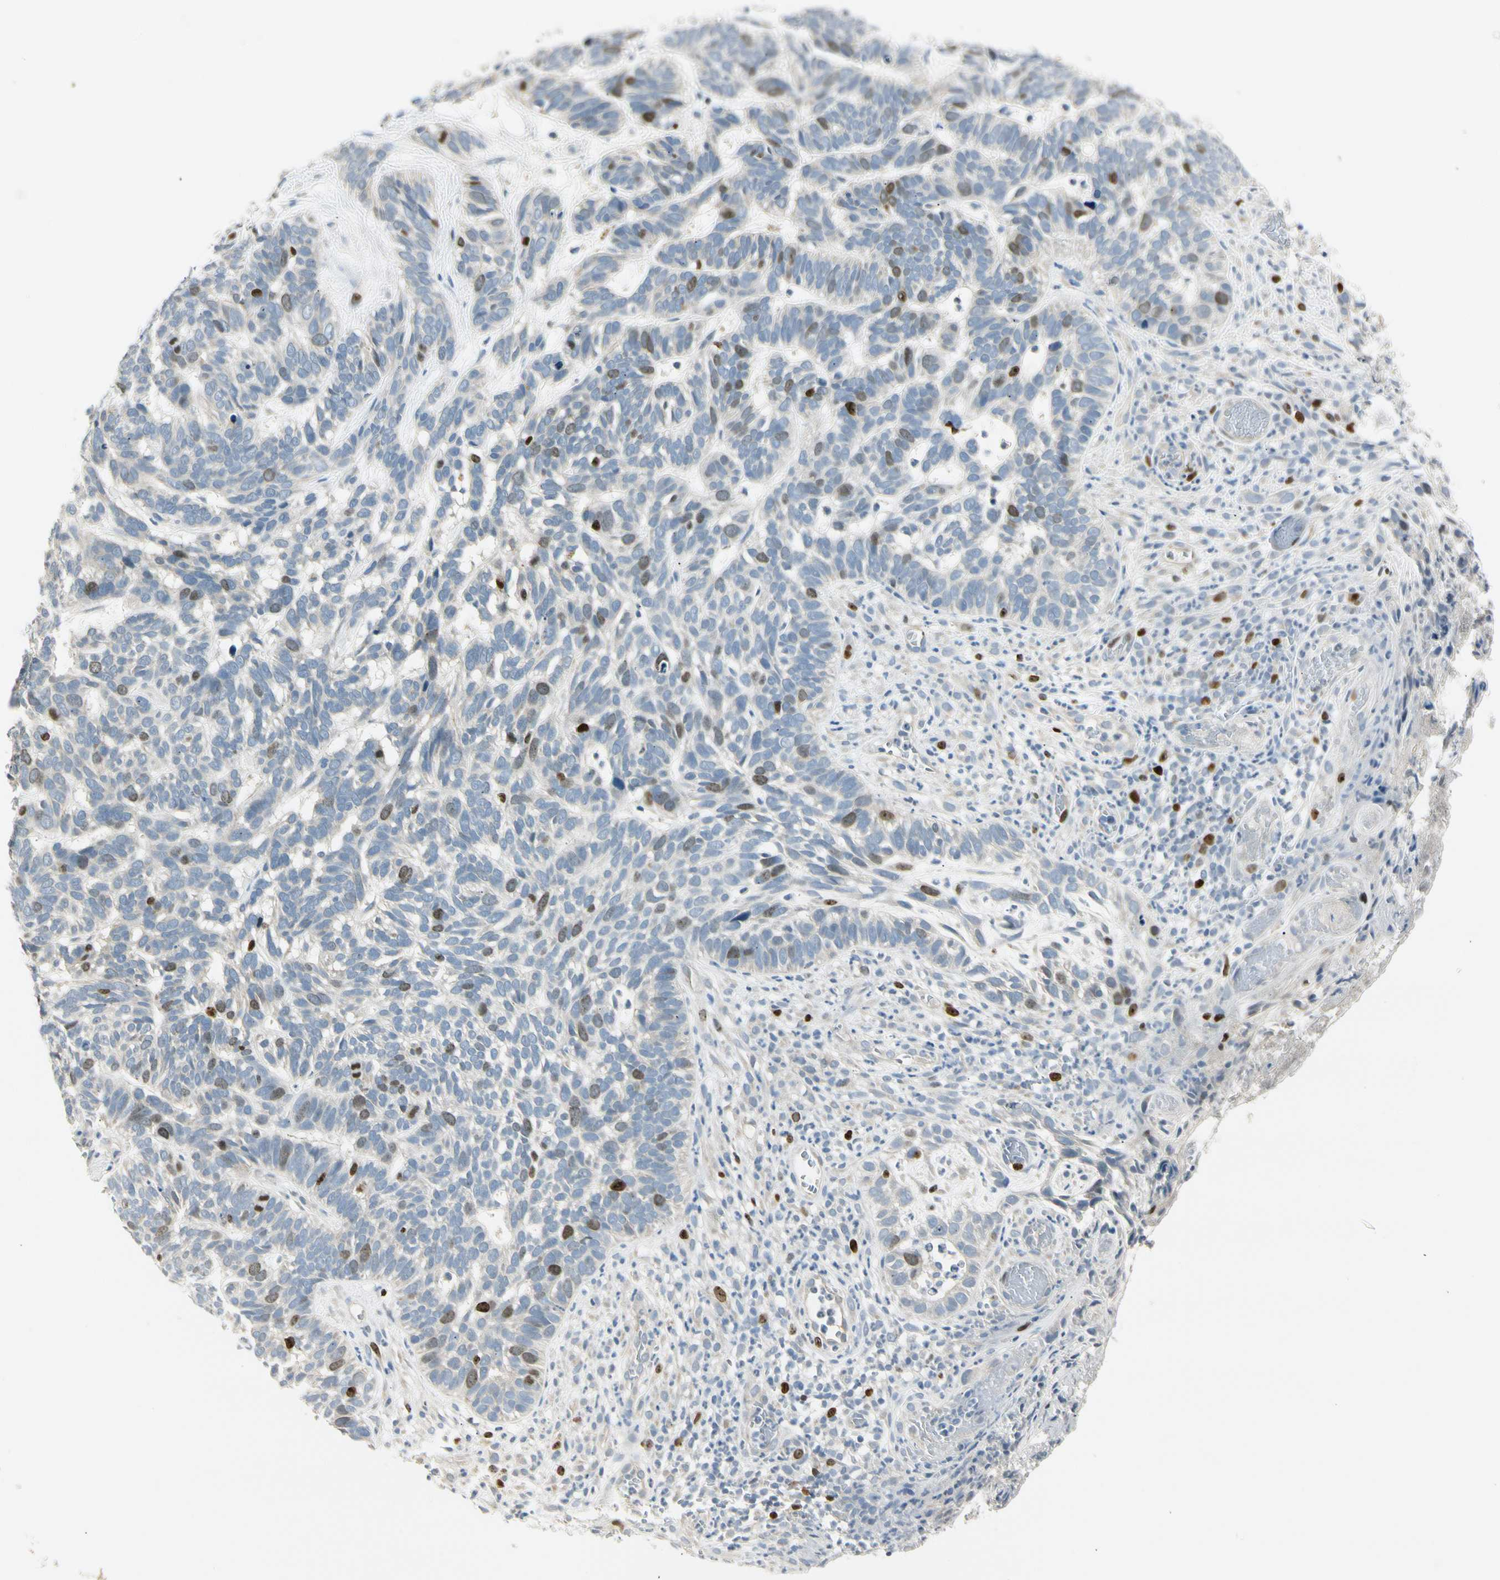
{"staining": {"intensity": "moderate", "quantity": "<25%", "location": "nuclear"}, "tissue": "skin cancer", "cell_type": "Tumor cells", "image_type": "cancer", "snomed": [{"axis": "morphology", "description": "Basal cell carcinoma"}, {"axis": "topography", "description": "Skin"}], "caption": "There is low levels of moderate nuclear staining in tumor cells of skin basal cell carcinoma, as demonstrated by immunohistochemical staining (brown color).", "gene": "PITX1", "patient": {"sex": "male", "age": 87}}